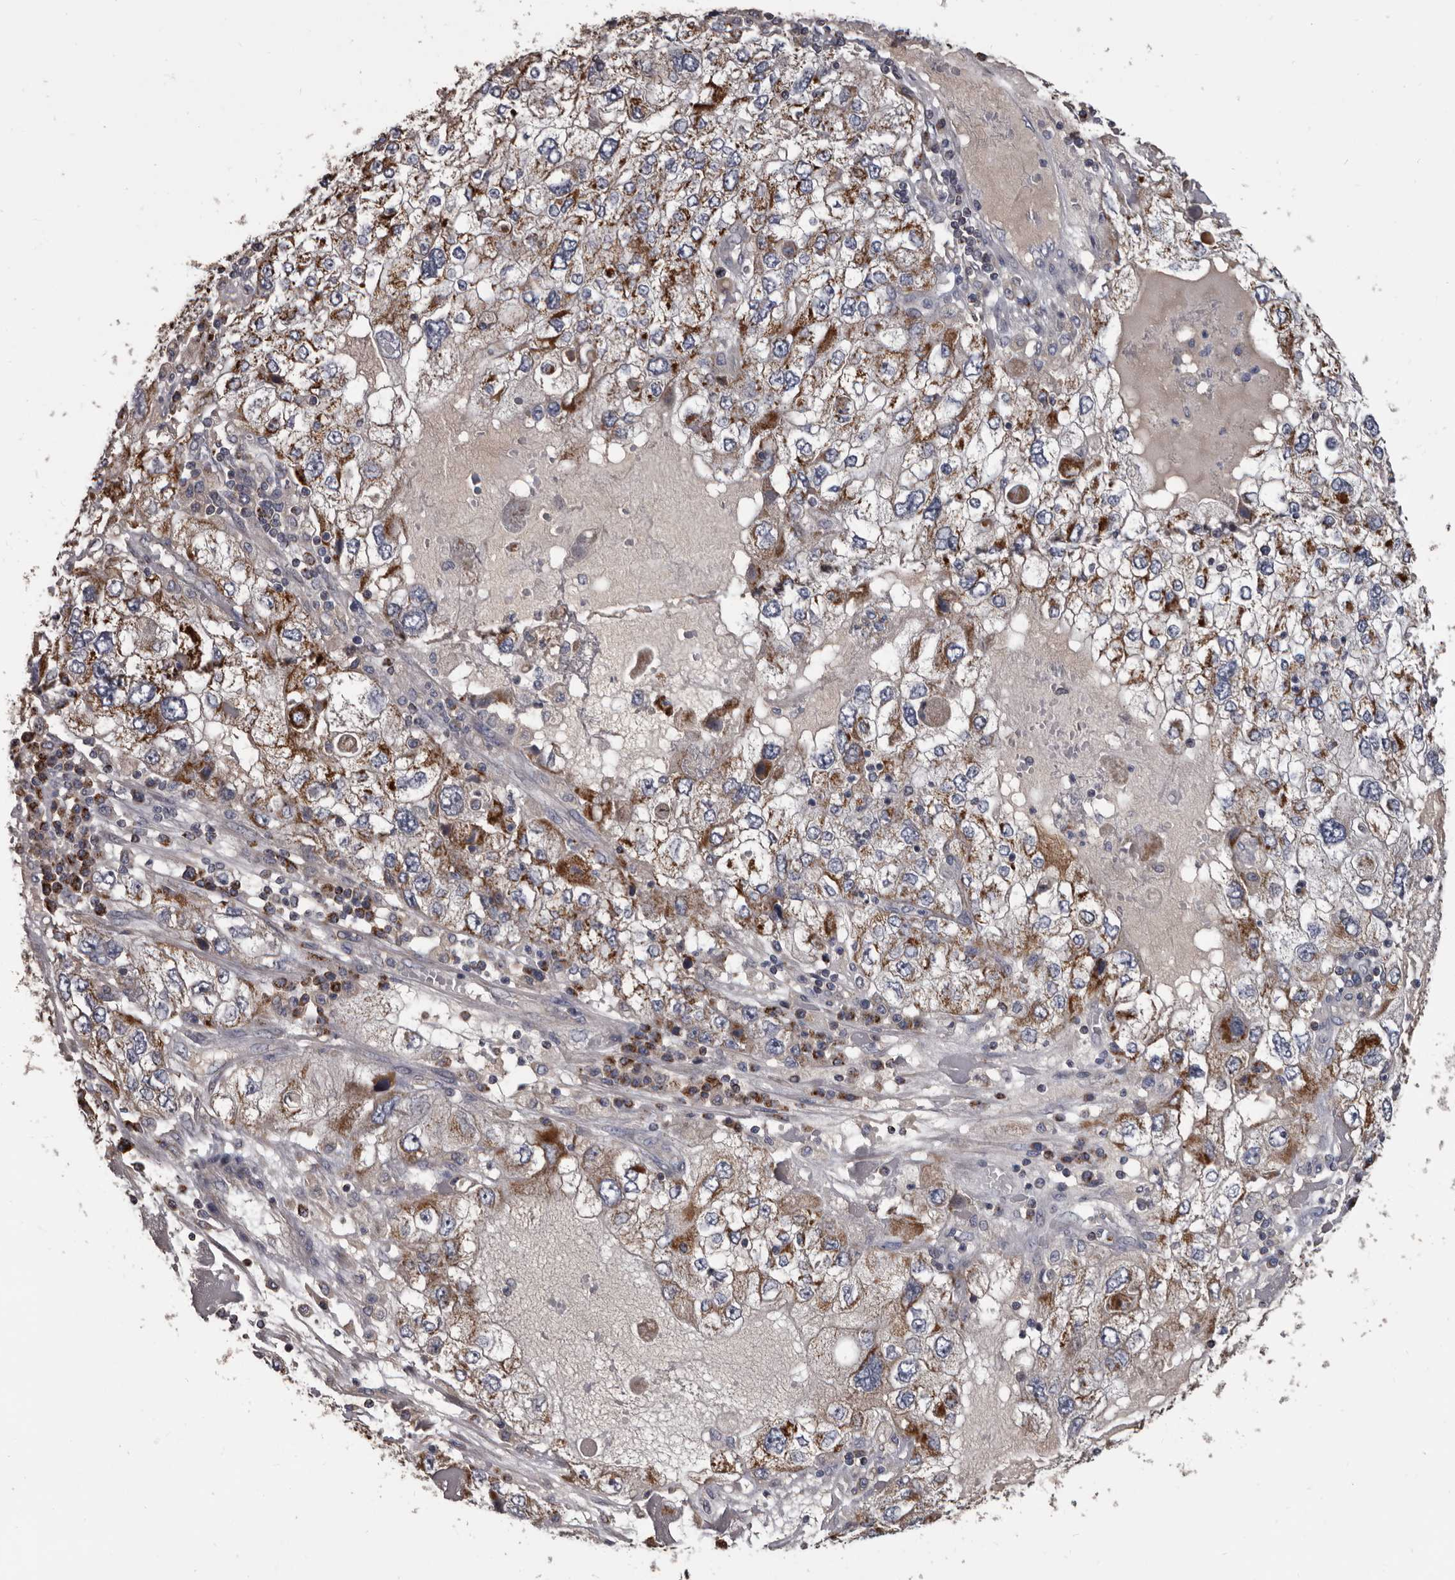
{"staining": {"intensity": "moderate", "quantity": ">75%", "location": "cytoplasmic/membranous"}, "tissue": "endometrial cancer", "cell_type": "Tumor cells", "image_type": "cancer", "snomed": [{"axis": "morphology", "description": "Adenocarcinoma, NOS"}, {"axis": "topography", "description": "Endometrium"}], "caption": "High-power microscopy captured an IHC histopathology image of endometrial cancer (adenocarcinoma), revealing moderate cytoplasmic/membranous positivity in about >75% of tumor cells.", "gene": "ALDH5A1", "patient": {"sex": "female", "age": 49}}